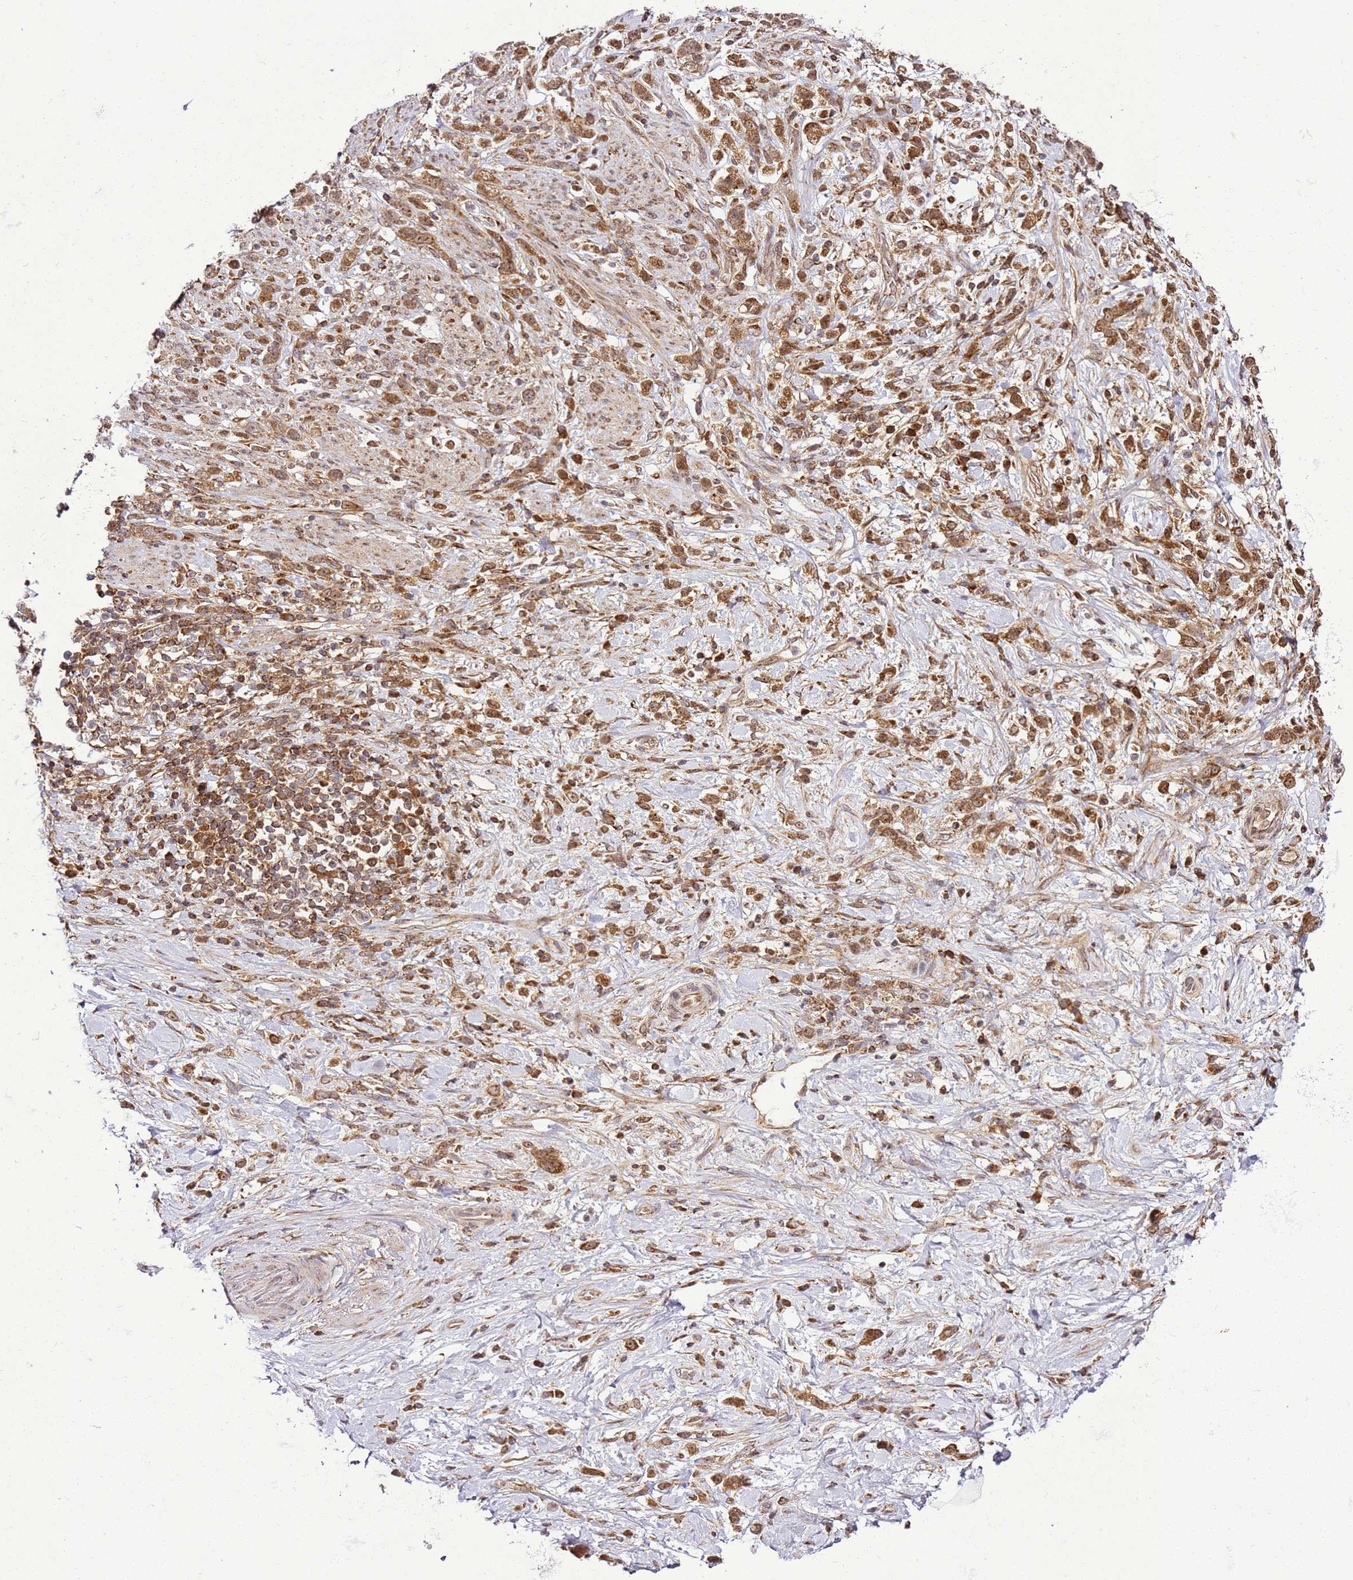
{"staining": {"intensity": "moderate", "quantity": ">75%", "location": "cytoplasmic/membranous"}, "tissue": "stomach cancer", "cell_type": "Tumor cells", "image_type": "cancer", "snomed": [{"axis": "morphology", "description": "Adenocarcinoma, NOS"}, {"axis": "topography", "description": "Stomach"}], "caption": "Stomach cancer tissue shows moderate cytoplasmic/membranous expression in about >75% of tumor cells, visualized by immunohistochemistry. (brown staining indicates protein expression, while blue staining denotes nuclei).", "gene": "RASA3", "patient": {"sex": "female", "age": 60}}